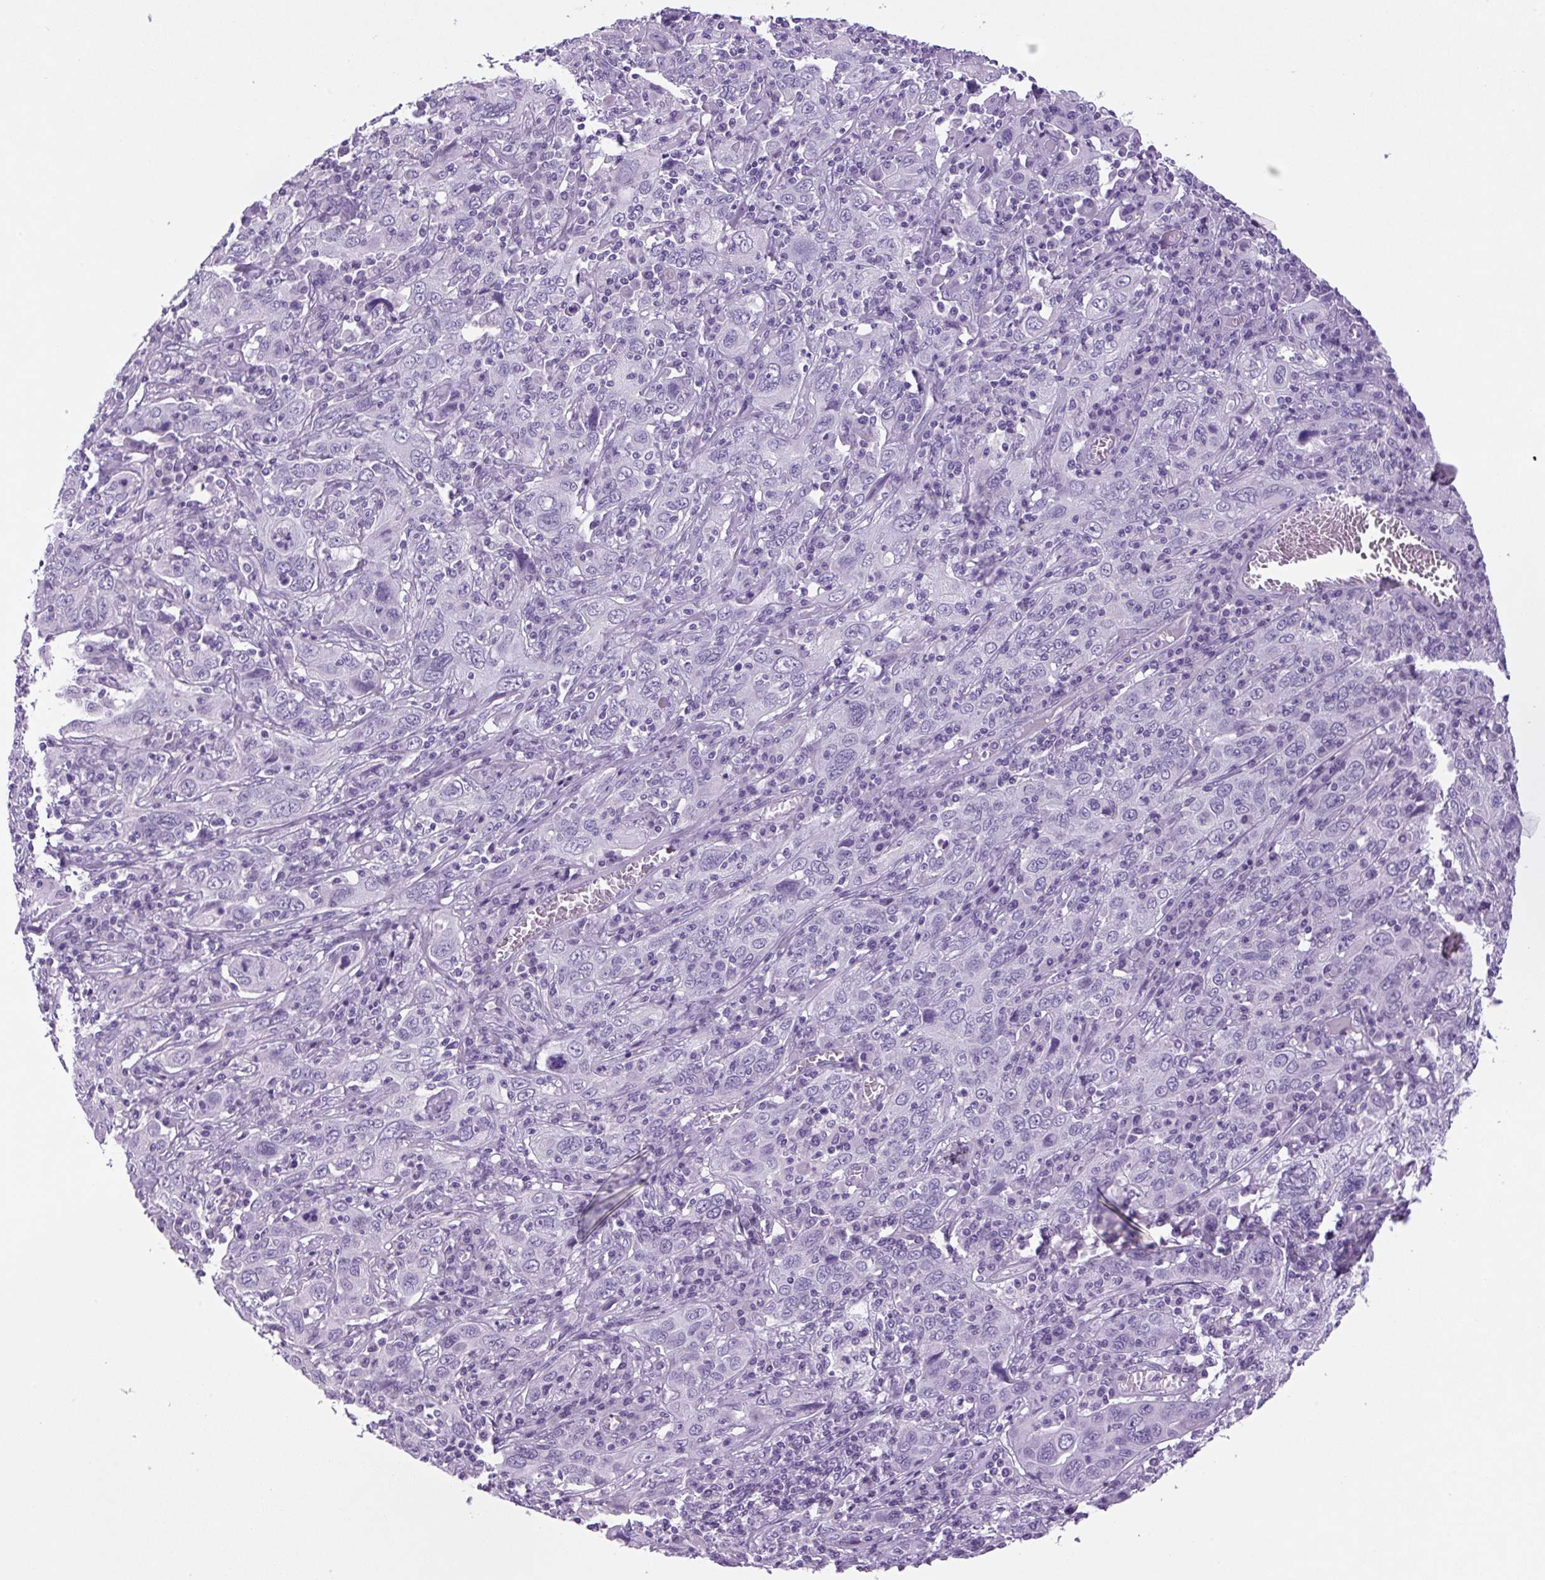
{"staining": {"intensity": "negative", "quantity": "none", "location": "none"}, "tissue": "cervical cancer", "cell_type": "Tumor cells", "image_type": "cancer", "snomed": [{"axis": "morphology", "description": "Squamous cell carcinoma, NOS"}, {"axis": "topography", "description": "Cervix"}], "caption": "Squamous cell carcinoma (cervical) was stained to show a protein in brown. There is no significant expression in tumor cells.", "gene": "PRRT1", "patient": {"sex": "female", "age": 46}}